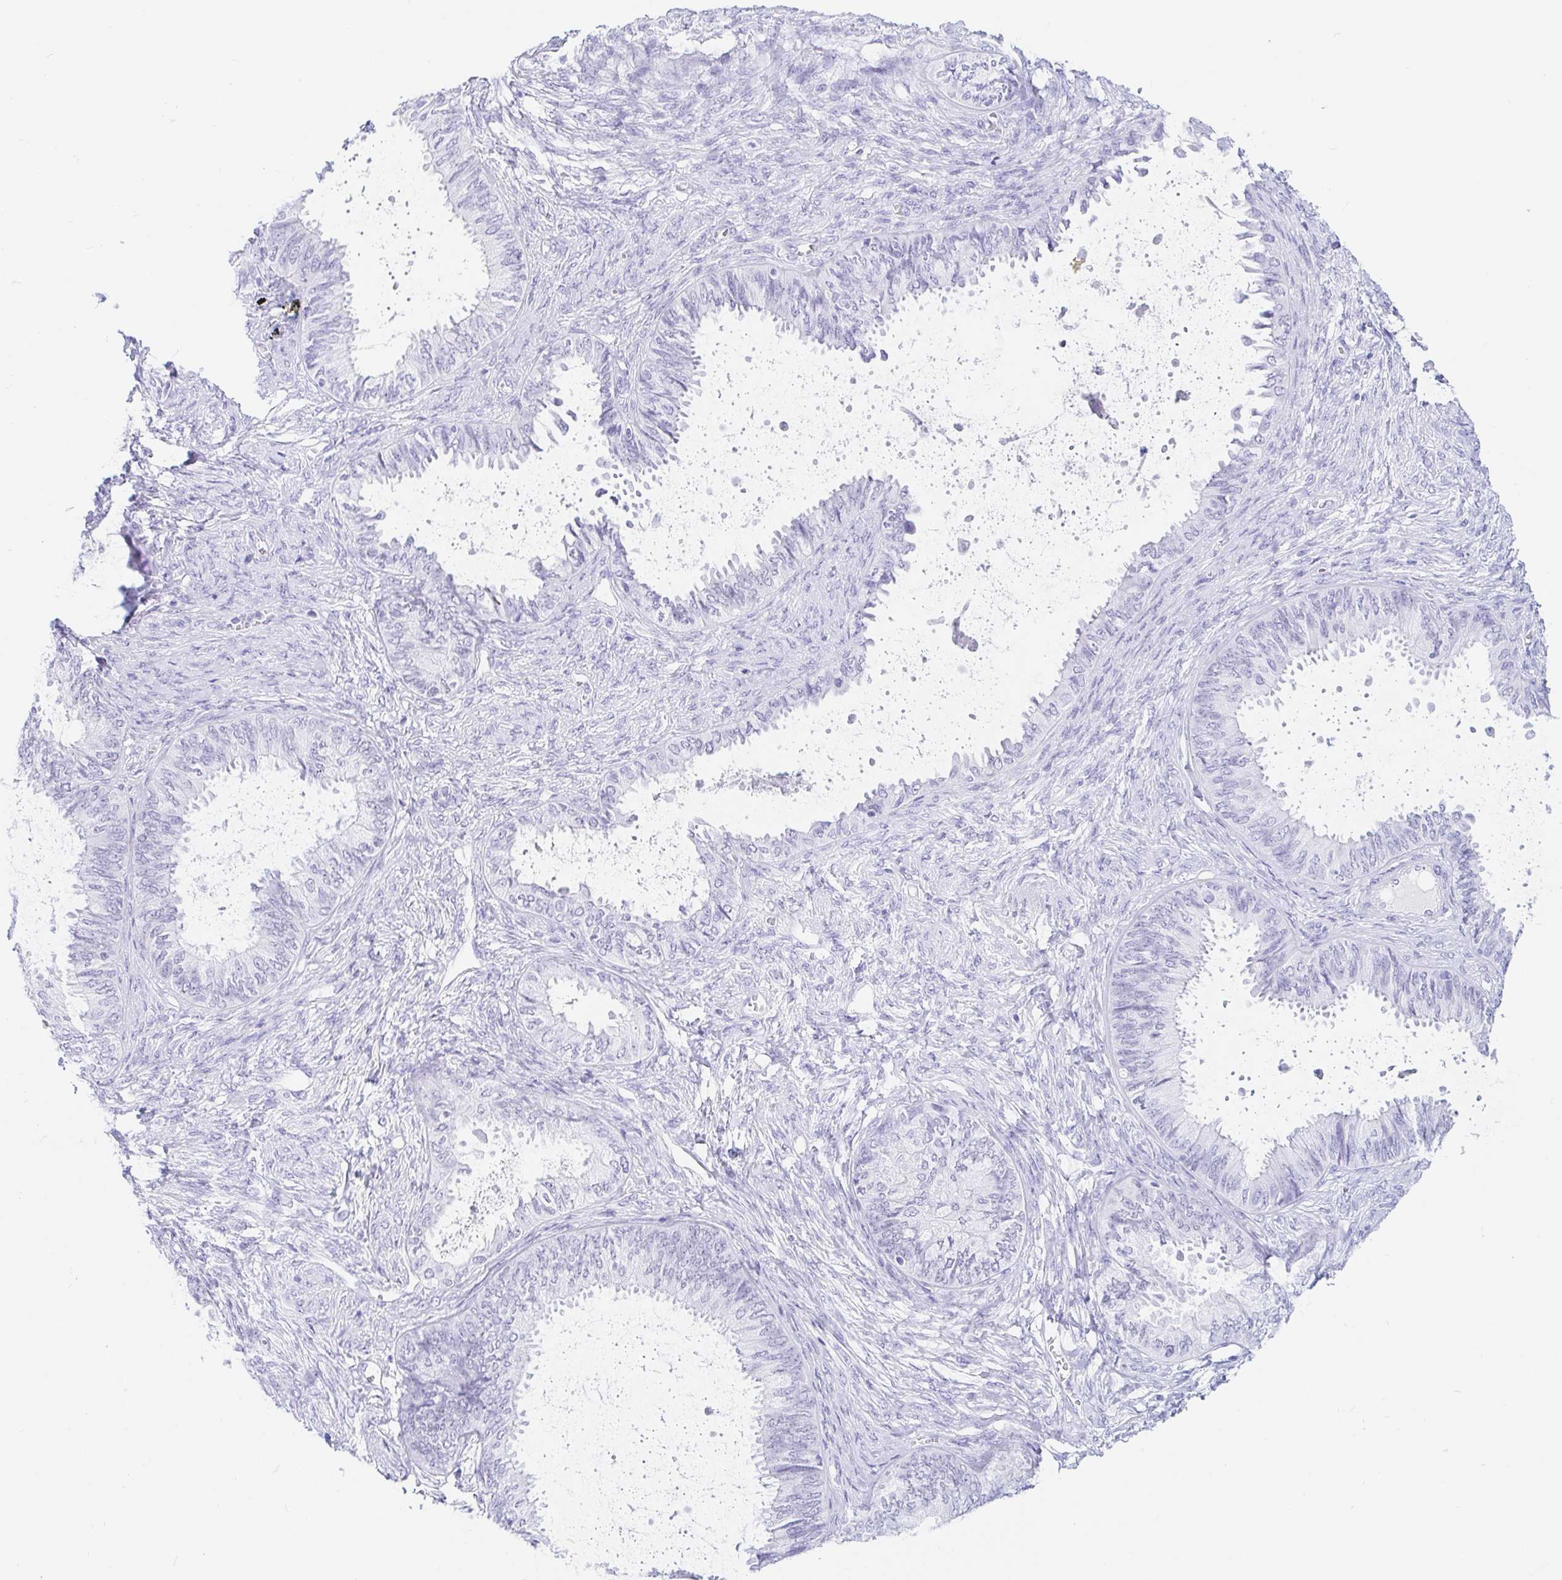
{"staining": {"intensity": "negative", "quantity": "none", "location": "none"}, "tissue": "ovarian cancer", "cell_type": "Tumor cells", "image_type": "cancer", "snomed": [{"axis": "morphology", "description": "Carcinoma, endometroid"}, {"axis": "topography", "description": "Ovary"}], "caption": "Immunohistochemistry of human endometroid carcinoma (ovarian) demonstrates no positivity in tumor cells.", "gene": "OR6T1", "patient": {"sex": "female", "age": 70}}